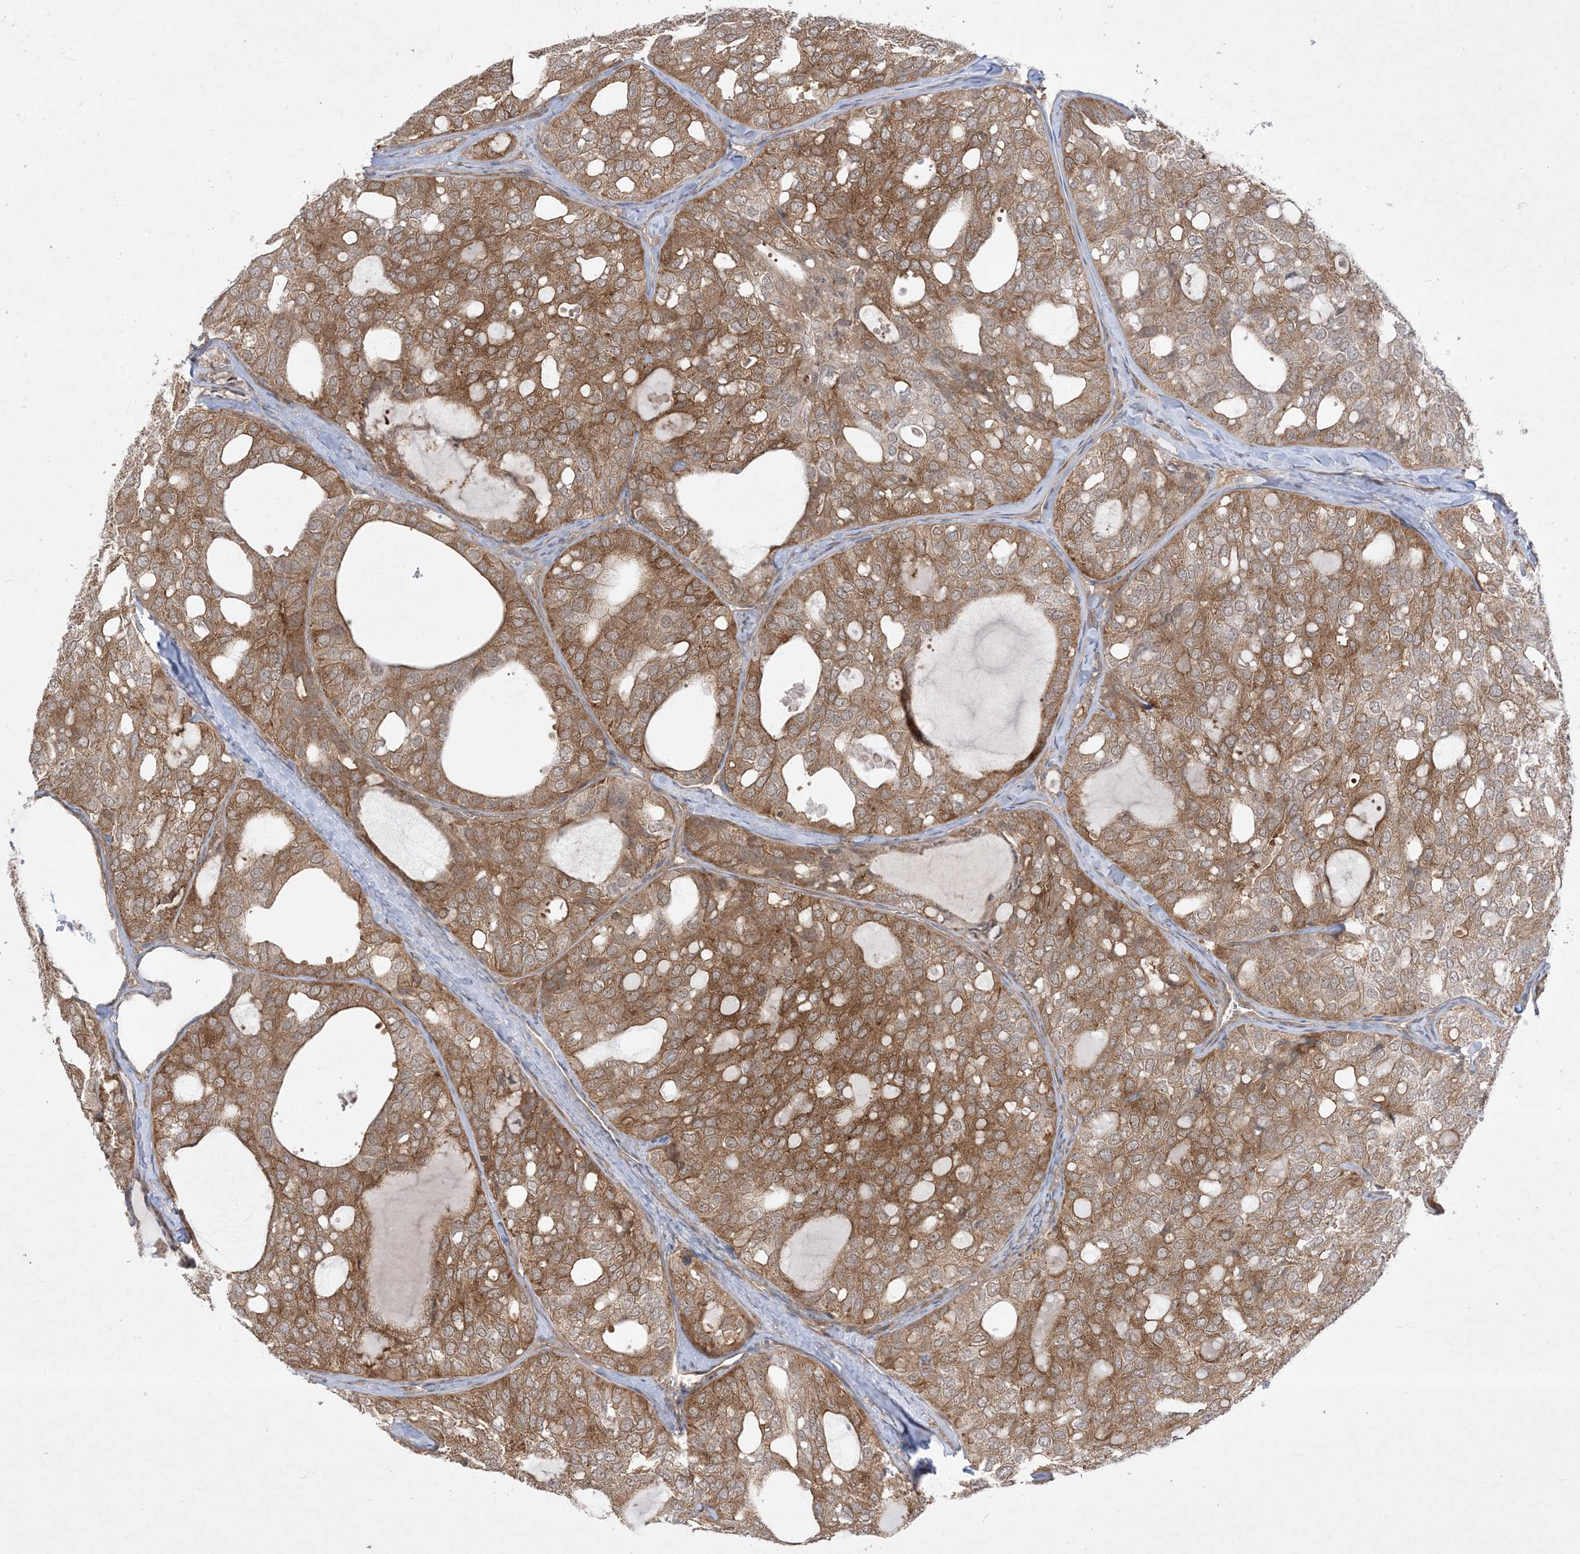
{"staining": {"intensity": "moderate", "quantity": ">75%", "location": "cytoplasmic/membranous"}, "tissue": "thyroid cancer", "cell_type": "Tumor cells", "image_type": "cancer", "snomed": [{"axis": "morphology", "description": "Follicular adenoma carcinoma, NOS"}, {"axis": "topography", "description": "Thyroid gland"}], "caption": "Human thyroid cancer (follicular adenoma carcinoma) stained with a brown dye reveals moderate cytoplasmic/membranous positive staining in about >75% of tumor cells.", "gene": "SOGA3", "patient": {"sex": "male", "age": 75}}